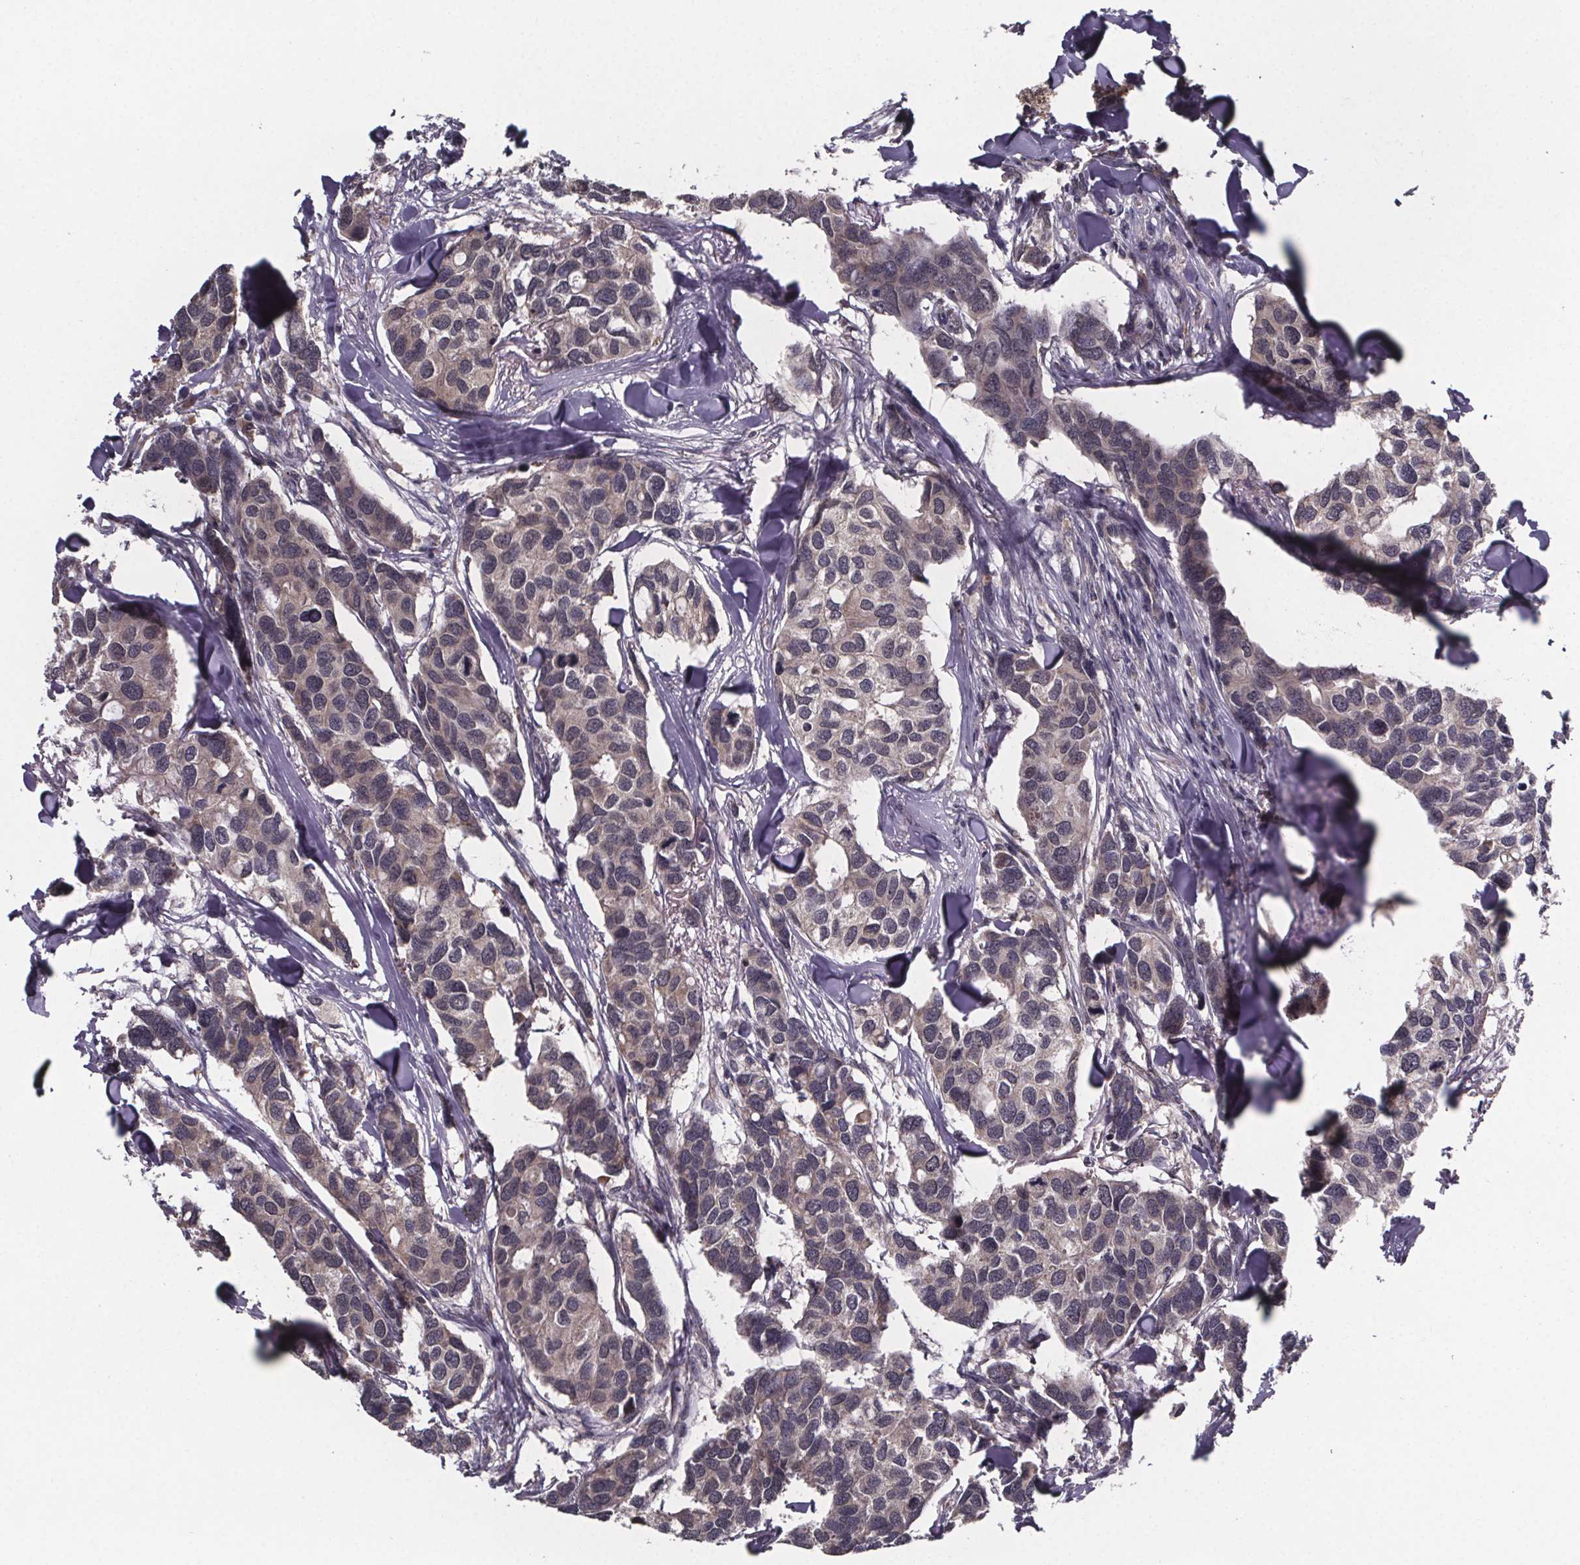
{"staining": {"intensity": "weak", "quantity": ">75%", "location": "cytoplasmic/membranous"}, "tissue": "breast cancer", "cell_type": "Tumor cells", "image_type": "cancer", "snomed": [{"axis": "morphology", "description": "Duct carcinoma"}, {"axis": "topography", "description": "Breast"}], "caption": "Immunohistochemical staining of breast cancer (infiltrating ductal carcinoma) reveals low levels of weak cytoplasmic/membranous protein staining in approximately >75% of tumor cells.", "gene": "SAT1", "patient": {"sex": "female", "age": 83}}